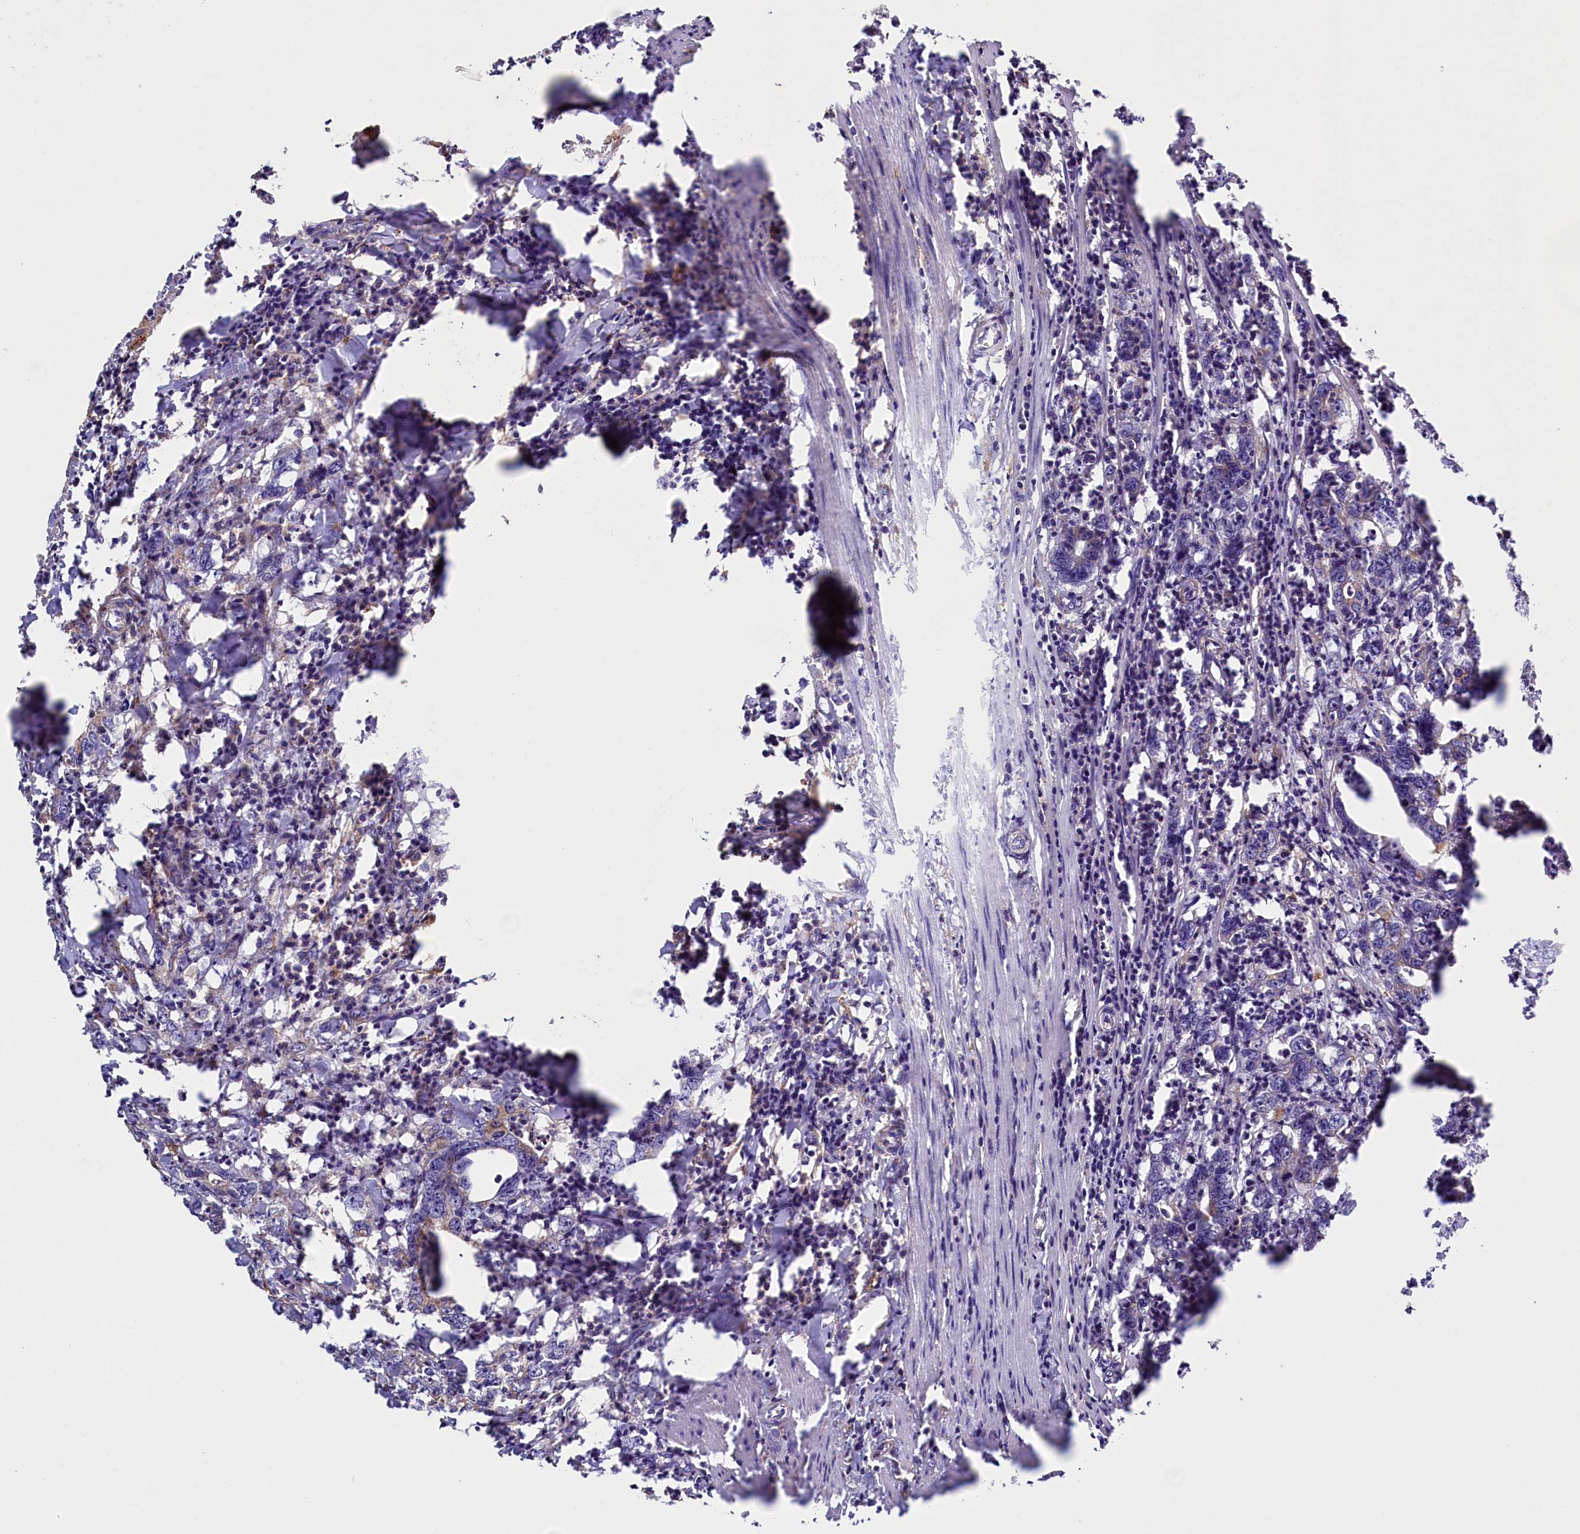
{"staining": {"intensity": "moderate", "quantity": "25%-75%", "location": "cytoplasmic/membranous"}, "tissue": "colorectal cancer", "cell_type": "Tumor cells", "image_type": "cancer", "snomed": [{"axis": "morphology", "description": "Adenocarcinoma, NOS"}, {"axis": "topography", "description": "Colon"}], "caption": "A high-resolution photomicrograph shows immunohistochemistry staining of colorectal cancer (adenocarcinoma), which displays moderate cytoplasmic/membranous expression in about 25%-75% of tumor cells.", "gene": "GPR21", "patient": {"sex": "female", "age": 75}}